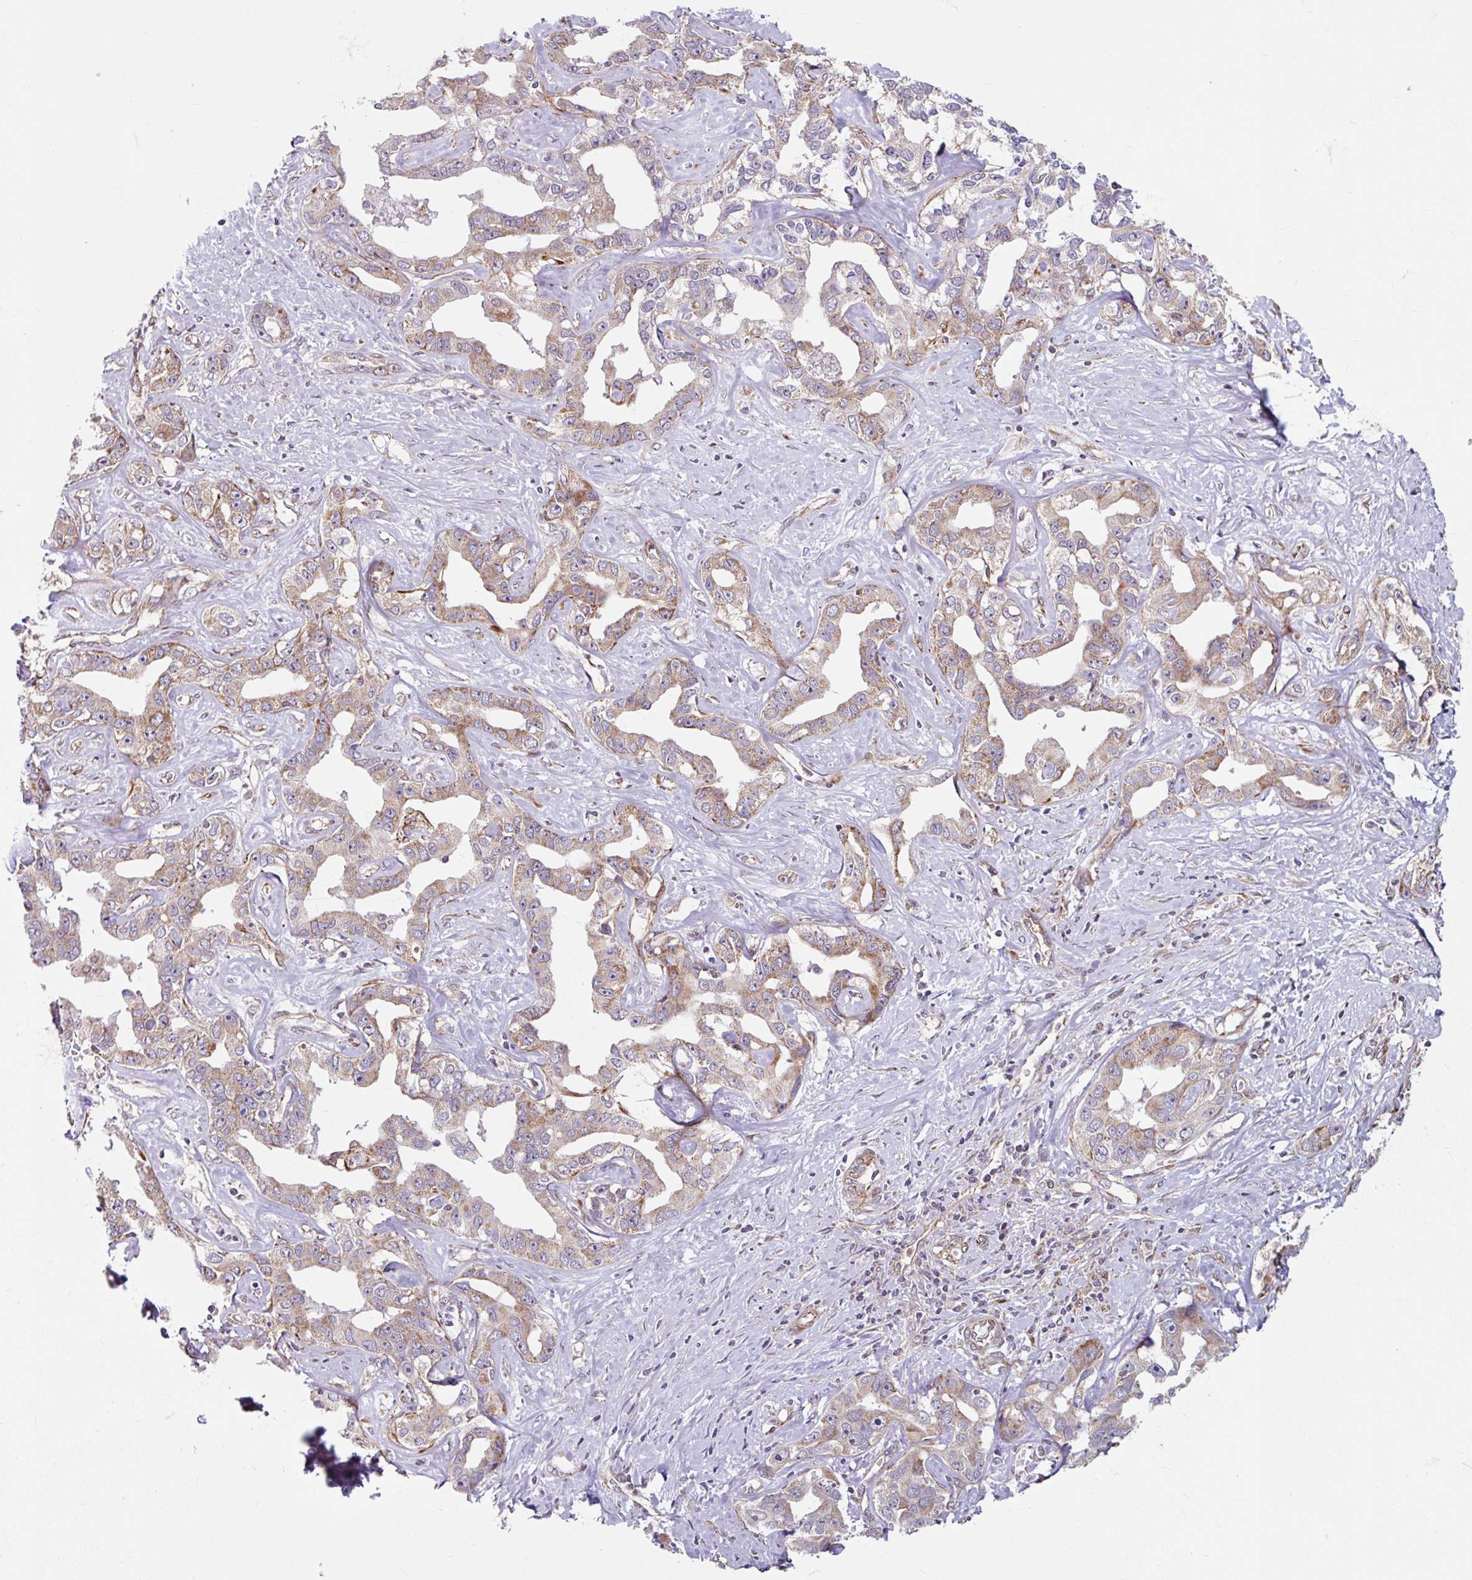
{"staining": {"intensity": "weak", "quantity": "25%-75%", "location": "cytoplasmic/membranous"}, "tissue": "liver cancer", "cell_type": "Tumor cells", "image_type": "cancer", "snomed": [{"axis": "morphology", "description": "Cholangiocarcinoma"}, {"axis": "topography", "description": "Liver"}], "caption": "IHC staining of liver cancer (cholangiocarcinoma), which exhibits low levels of weak cytoplasmic/membranous staining in about 25%-75% of tumor cells indicating weak cytoplasmic/membranous protein staining. The staining was performed using DAB (brown) for protein detection and nuclei were counterstained in hematoxylin (blue).", "gene": "DAAM2", "patient": {"sex": "male", "age": 59}}